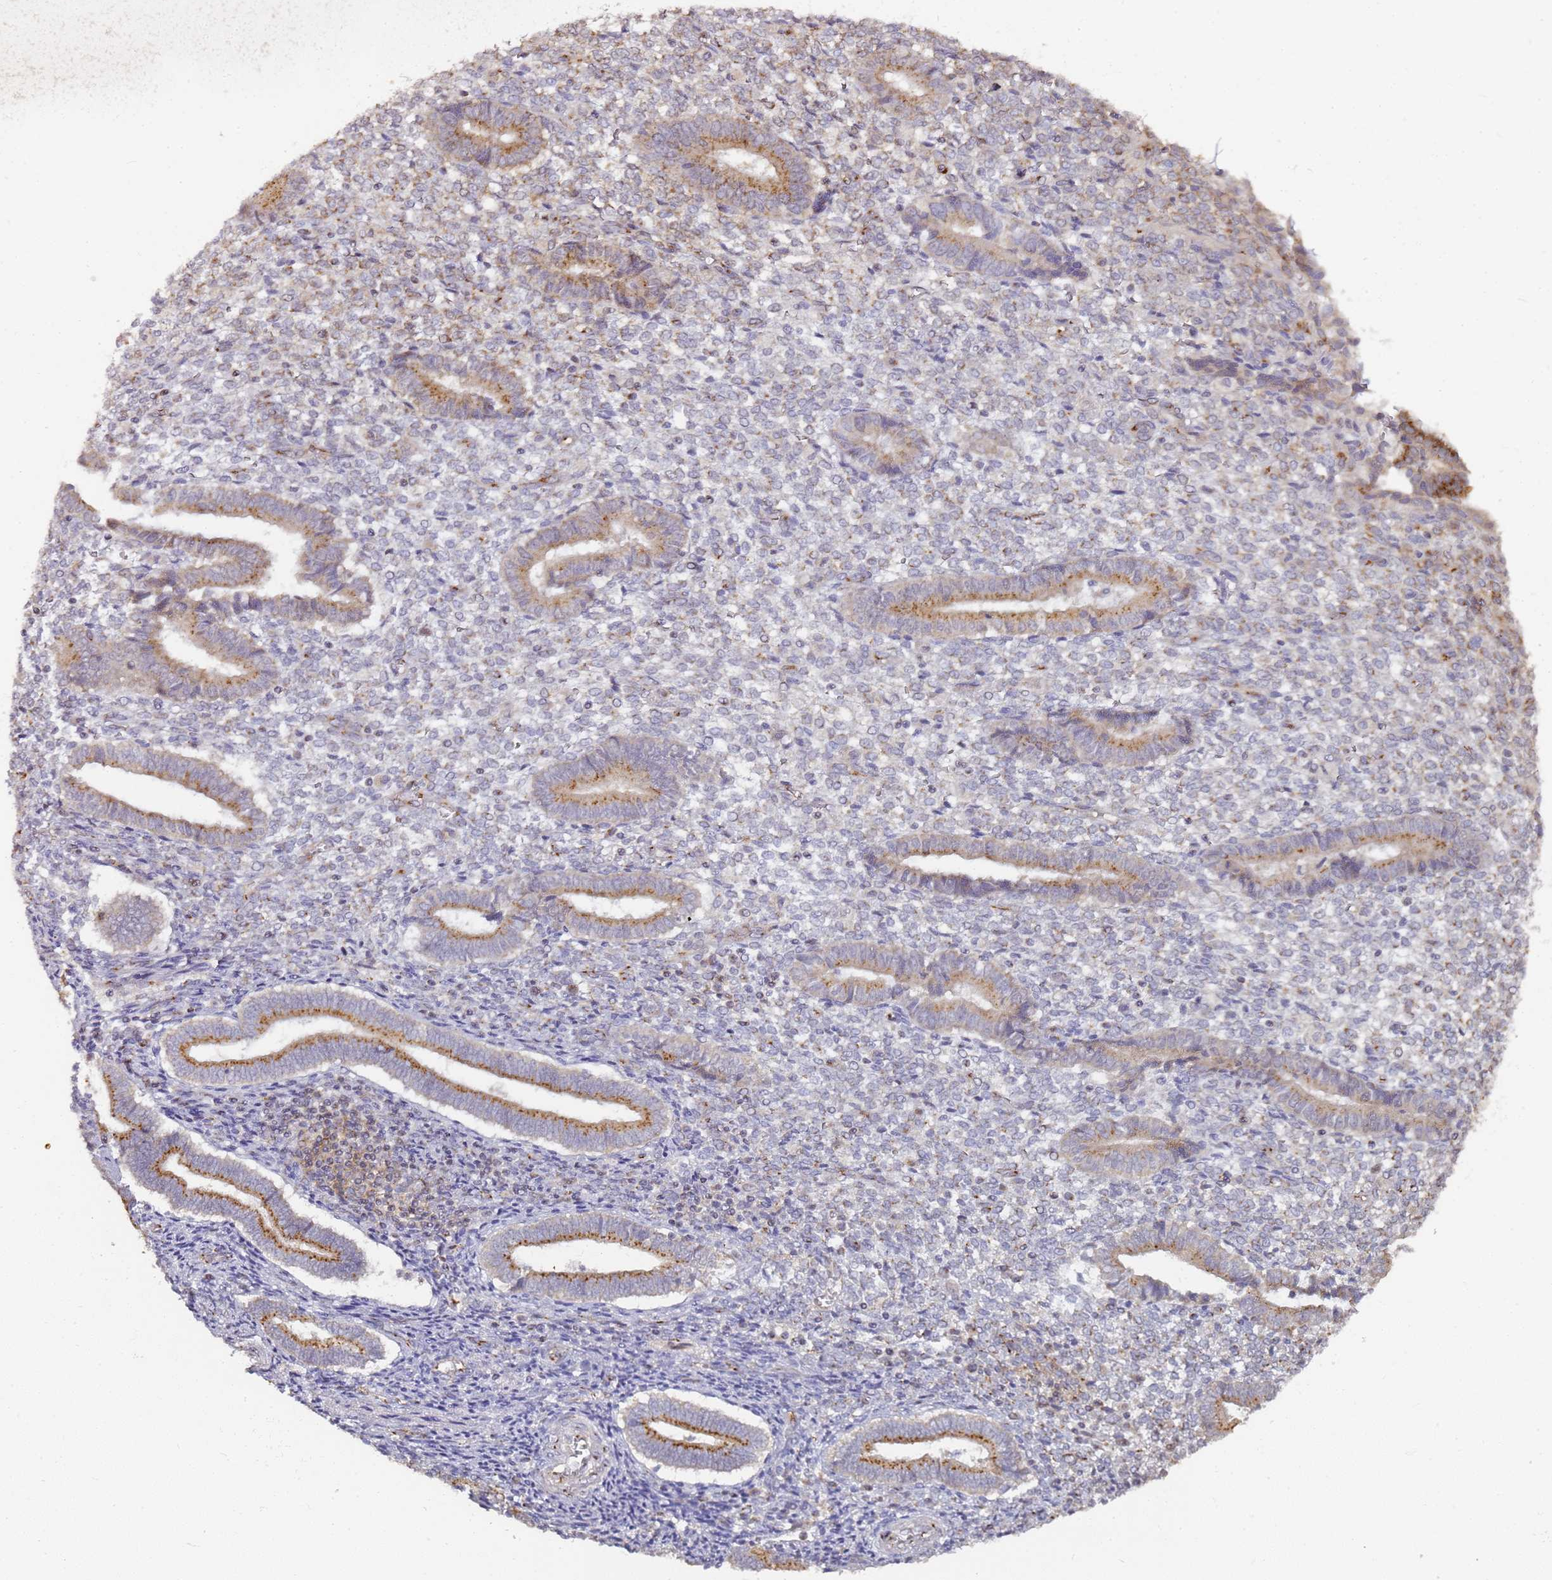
{"staining": {"intensity": "weak", "quantity": "25%-75%", "location": "nuclear"}, "tissue": "endometrium", "cell_type": "Cells in endometrial stroma", "image_type": "normal", "snomed": [{"axis": "morphology", "description": "Normal tissue, NOS"}, {"axis": "topography", "description": "Other"}, {"axis": "topography", "description": "Endometrium"}], "caption": "Weak nuclear staining for a protein is identified in approximately 25%-75% of cells in endometrial stroma of unremarkable endometrium using IHC.", "gene": "MRPL49", "patient": {"sex": "female", "age": 44}}